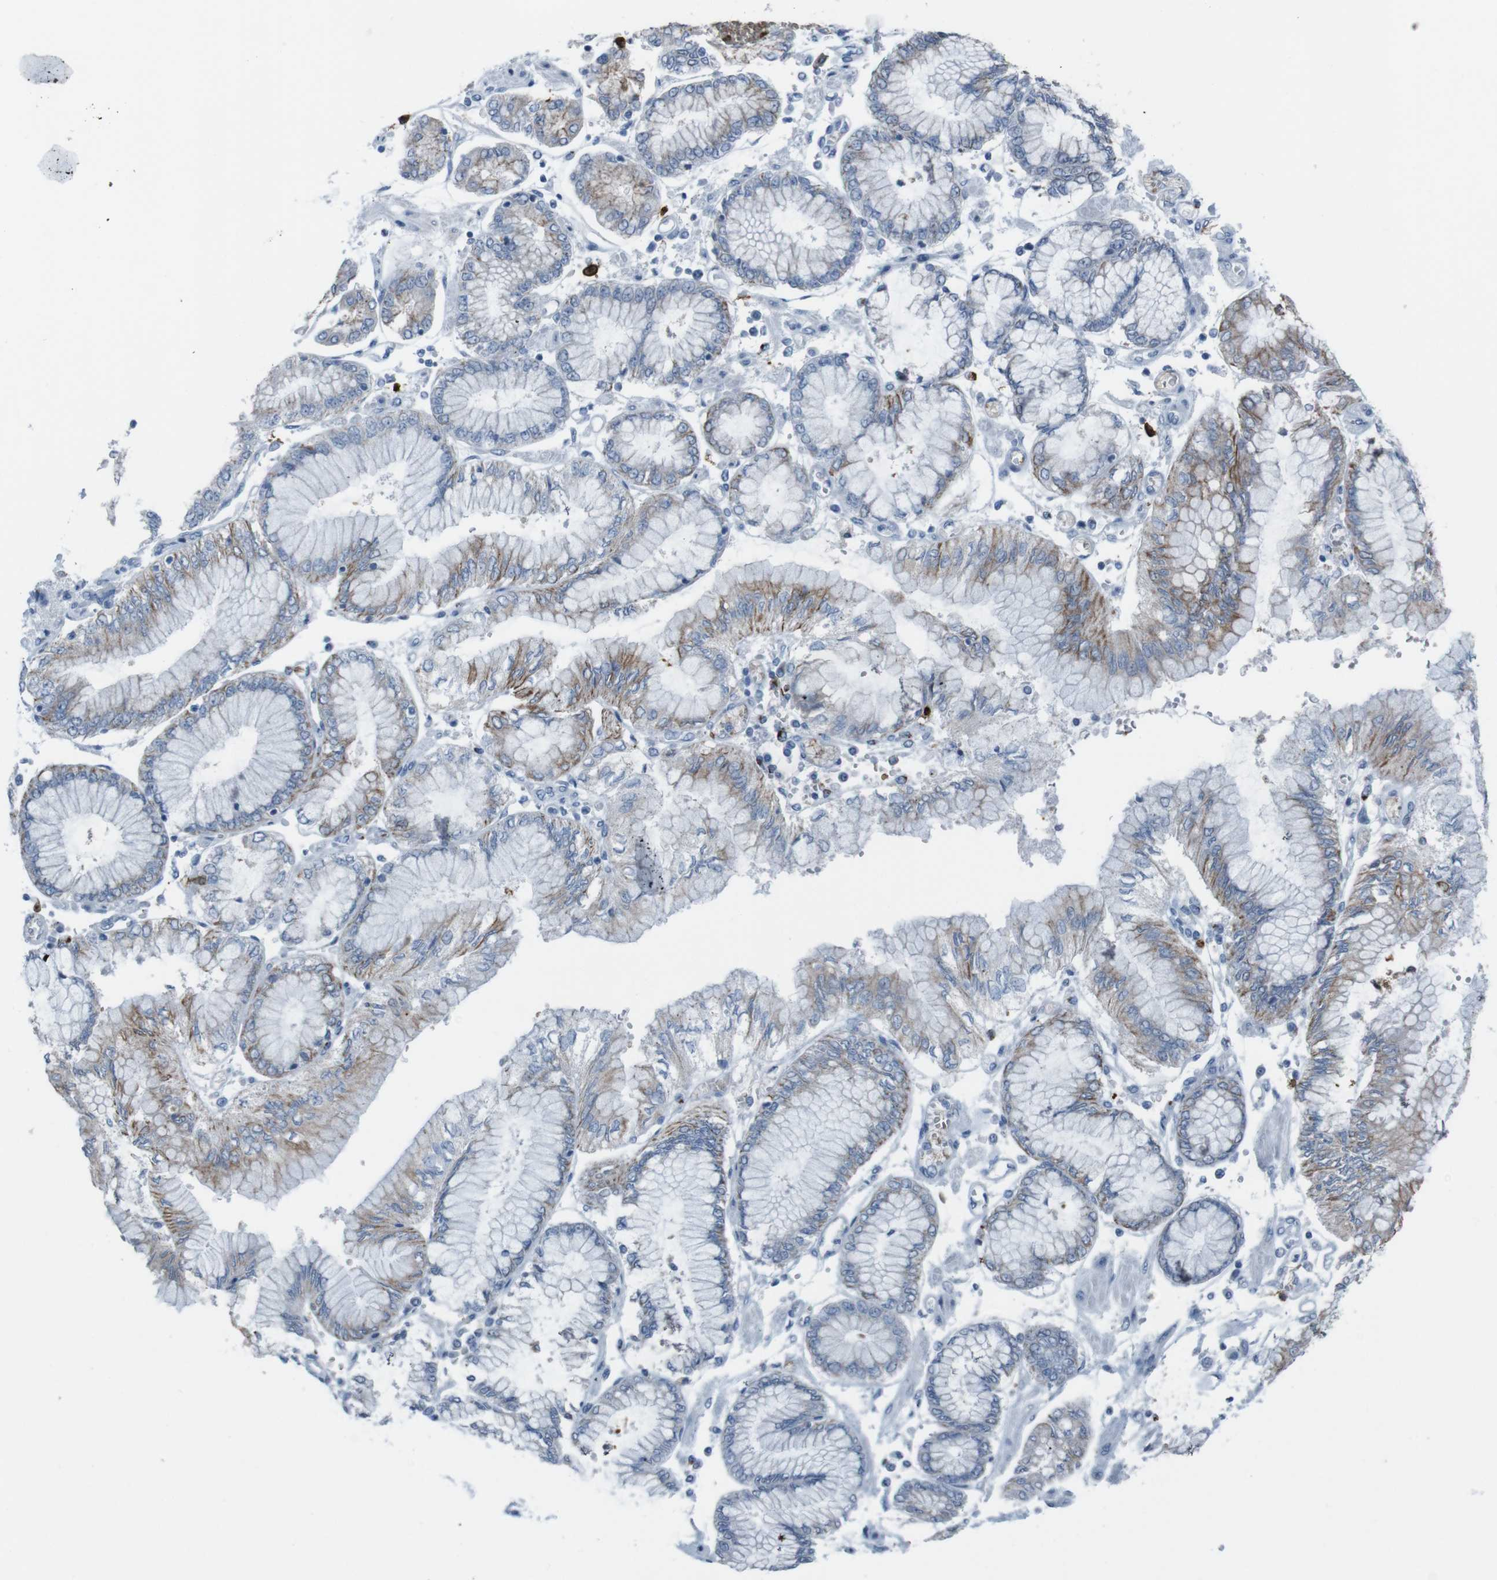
{"staining": {"intensity": "moderate", "quantity": "25%-75%", "location": "cytoplasmic/membranous"}, "tissue": "stomach cancer", "cell_type": "Tumor cells", "image_type": "cancer", "snomed": [{"axis": "morphology", "description": "Adenocarcinoma, NOS"}, {"axis": "topography", "description": "Stomach"}], "caption": "High-magnification brightfield microscopy of stomach cancer stained with DAB (brown) and counterstained with hematoxylin (blue). tumor cells exhibit moderate cytoplasmic/membranous expression is present in approximately25%-75% of cells.", "gene": "ST6GAL1", "patient": {"sex": "male", "age": 76}}